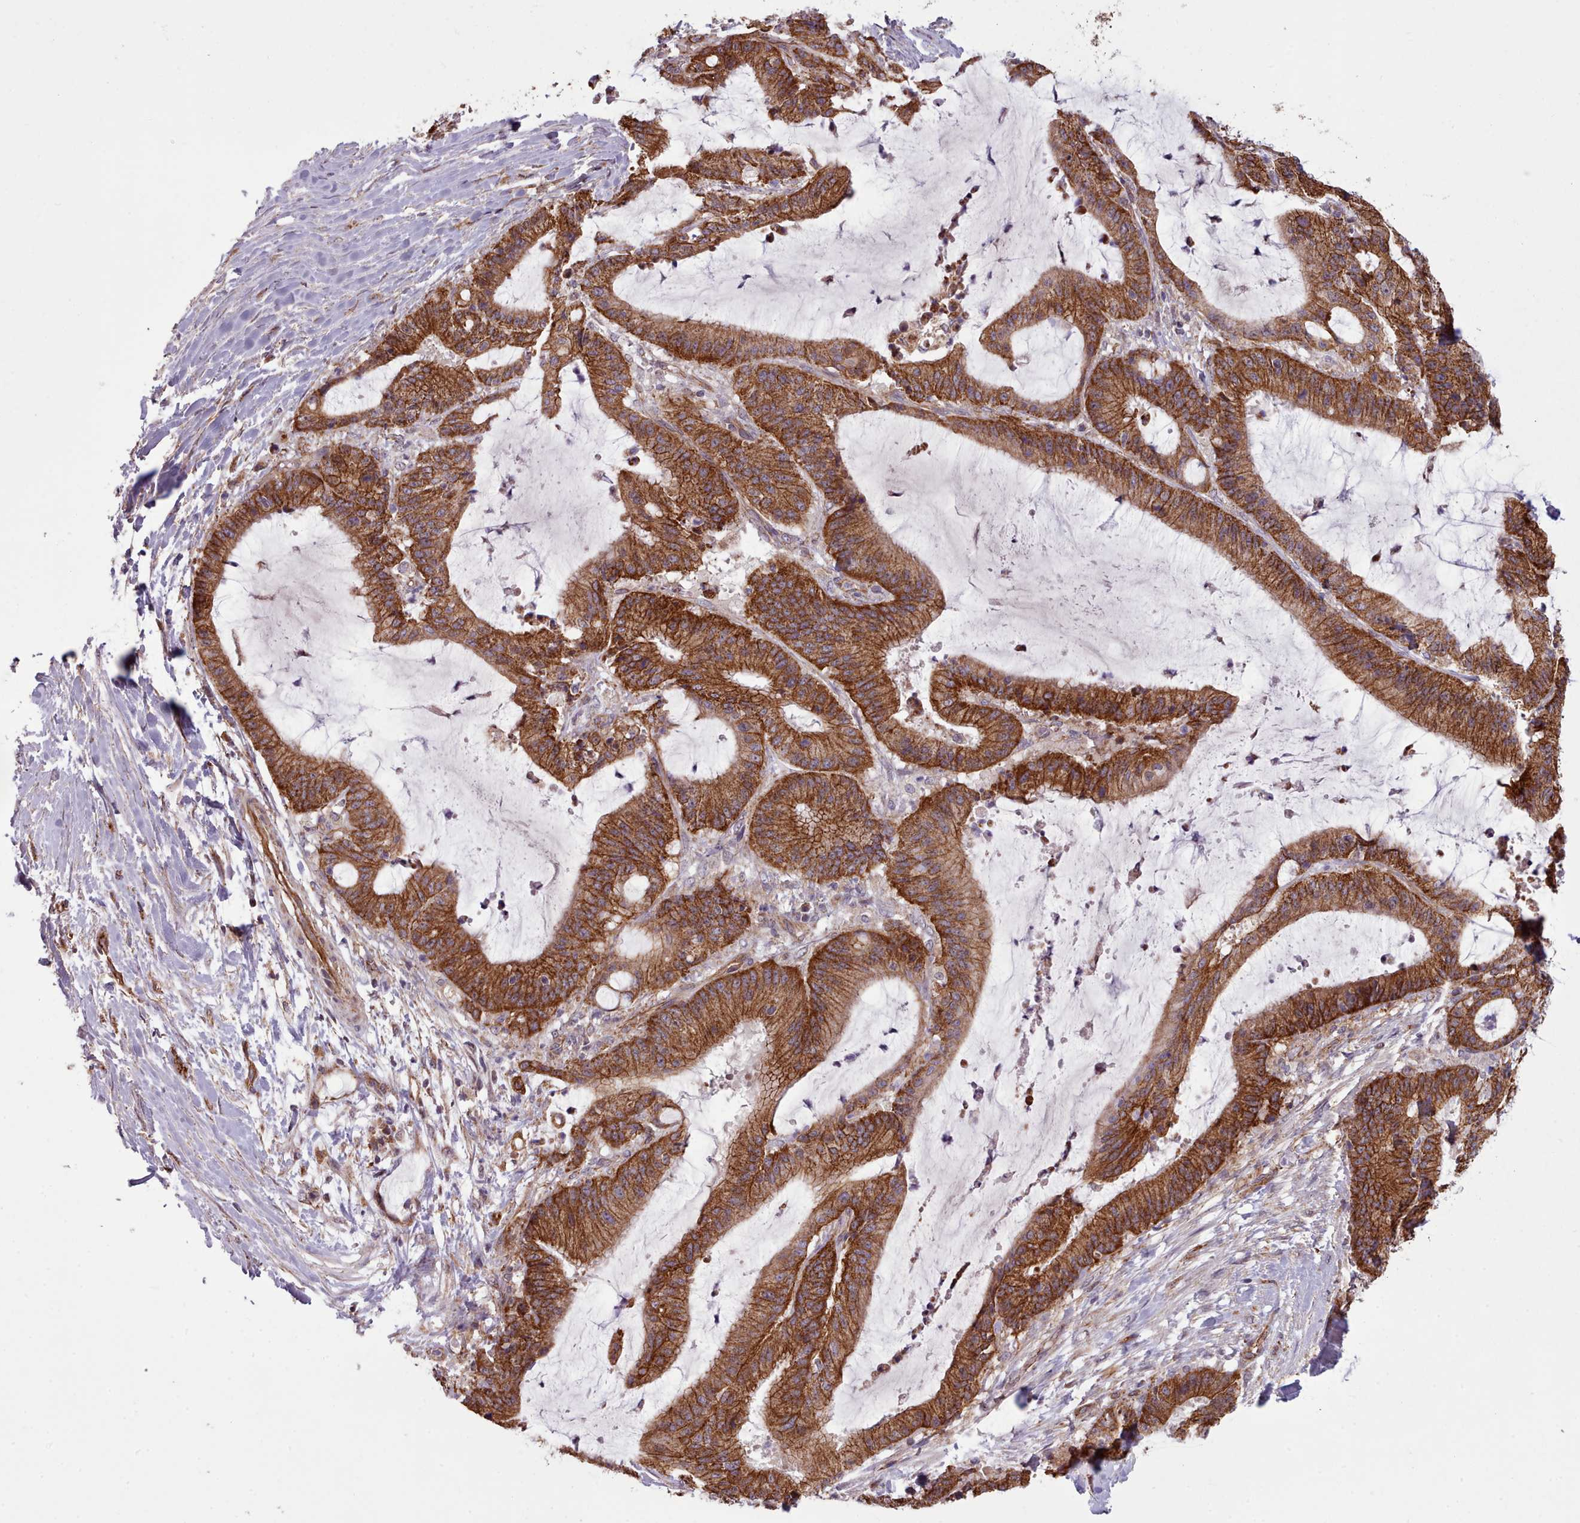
{"staining": {"intensity": "strong", "quantity": ">75%", "location": "cytoplasmic/membranous"}, "tissue": "liver cancer", "cell_type": "Tumor cells", "image_type": "cancer", "snomed": [{"axis": "morphology", "description": "Normal tissue, NOS"}, {"axis": "morphology", "description": "Cholangiocarcinoma"}, {"axis": "topography", "description": "Liver"}, {"axis": "topography", "description": "Peripheral nerve tissue"}], "caption": "Protein staining by IHC reveals strong cytoplasmic/membranous positivity in about >75% of tumor cells in liver cholangiocarcinoma. Nuclei are stained in blue.", "gene": "MRPL46", "patient": {"sex": "female", "age": 73}}